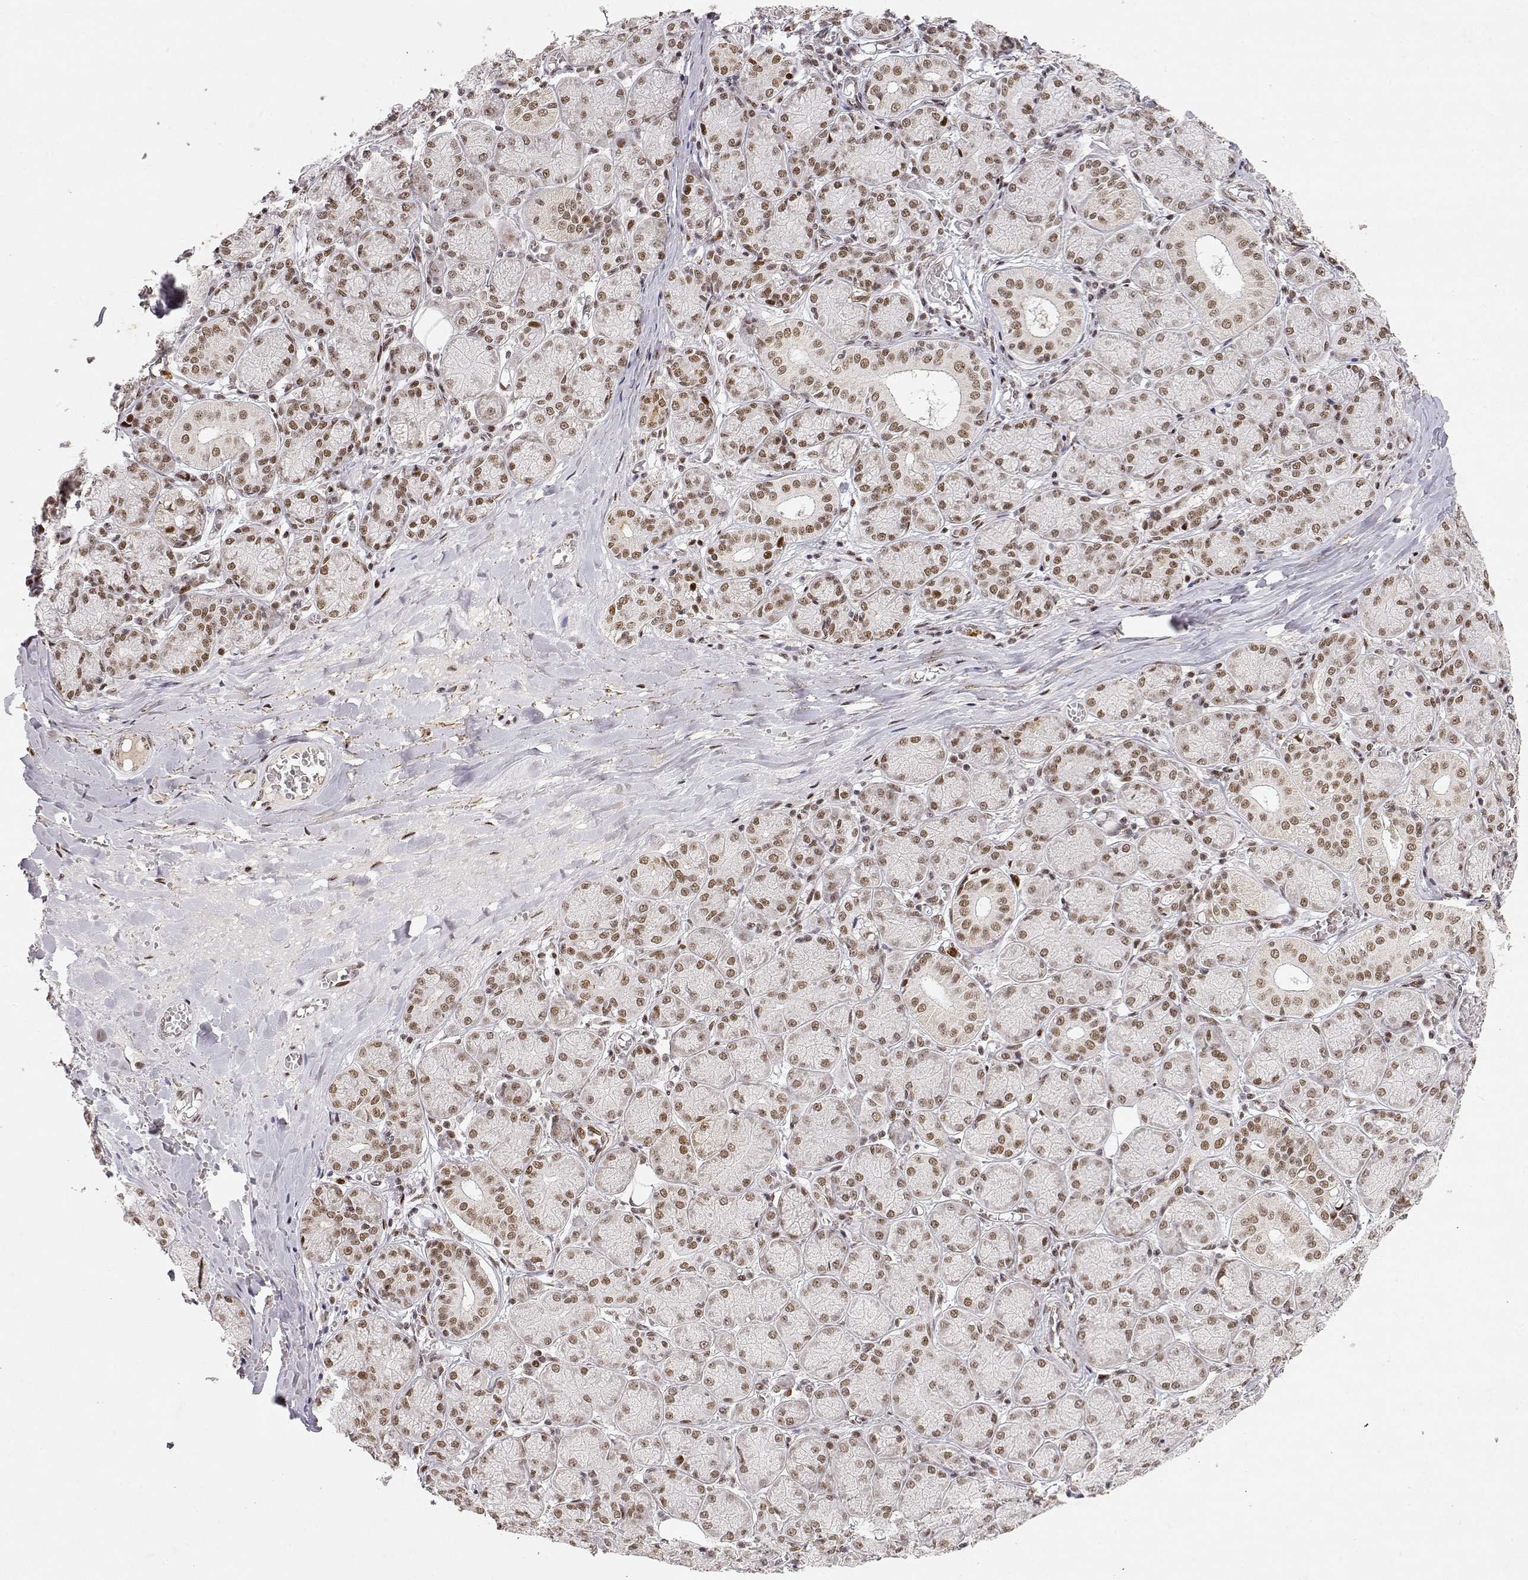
{"staining": {"intensity": "moderate", "quantity": ">75%", "location": "nuclear"}, "tissue": "salivary gland", "cell_type": "Glandular cells", "image_type": "normal", "snomed": [{"axis": "morphology", "description": "Normal tissue, NOS"}, {"axis": "topography", "description": "Salivary gland"}, {"axis": "topography", "description": "Peripheral nerve tissue"}], "caption": "Immunohistochemistry (IHC) image of unremarkable human salivary gland stained for a protein (brown), which shows medium levels of moderate nuclear expression in about >75% of glandular cells.", "gene": "RSF1", "patient": {"sex": "female", "age": 24}}